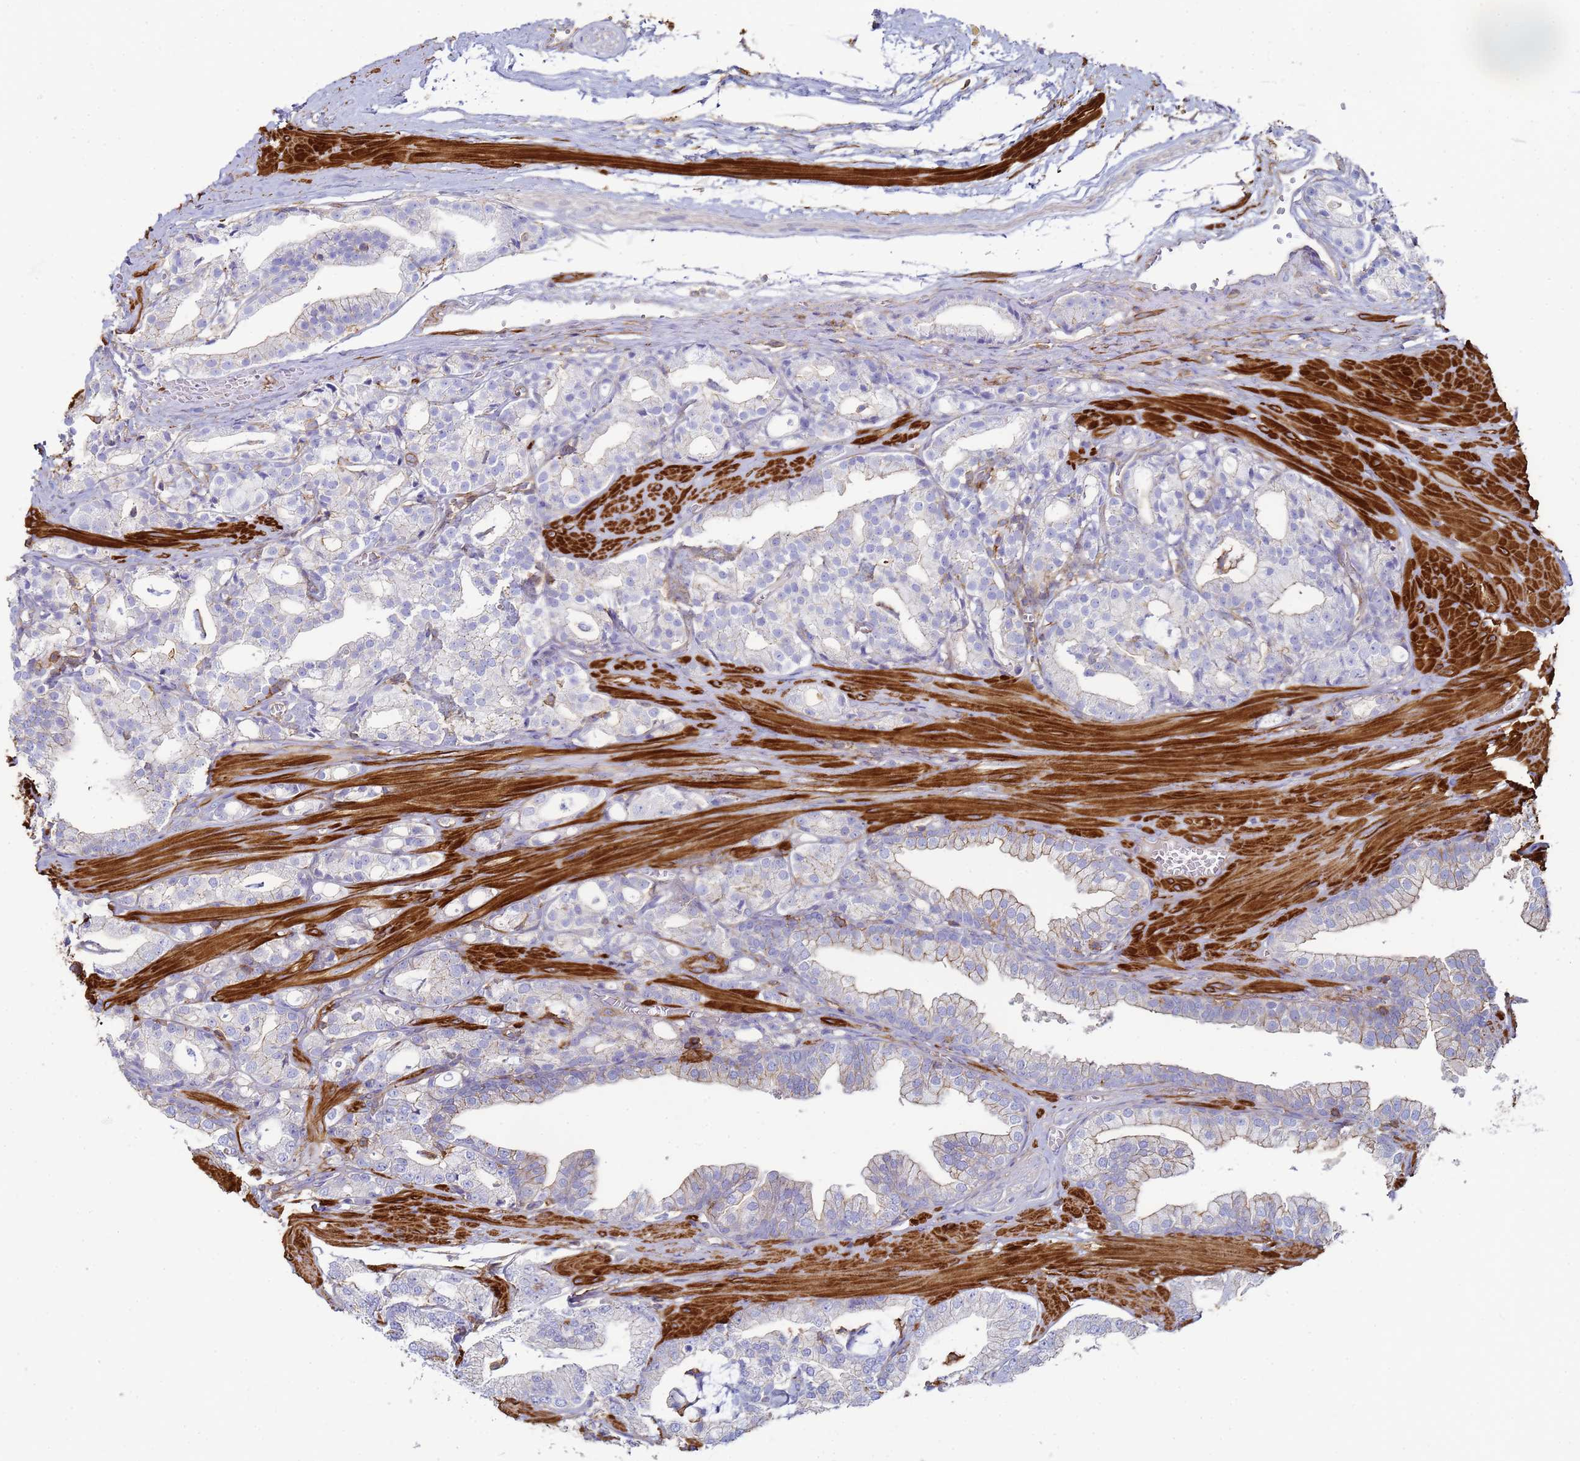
{"staining": {"intensity": "negative", "quantity": "none", "location": "none"}, "tissue": "prostate cancer", "cell_type": "Tumor cells", "image_type": "cancer", "snomed": [{"axis": "morphology", "description": "Adenocarcinoma, High grade"}, {"axis": "topography", "description": "Prostate"}], "caption": "High magnification brightfield microscopy of adenocarcinoma (high-grade) (prostate) stained with DAB (3,3'-diaminobenzidine) (brown) and counterstained with hematoxylin (blue): tumor cells show no significant staining.", "gene": "ACTB", "patient": {"sex": "male", "age": 71}}